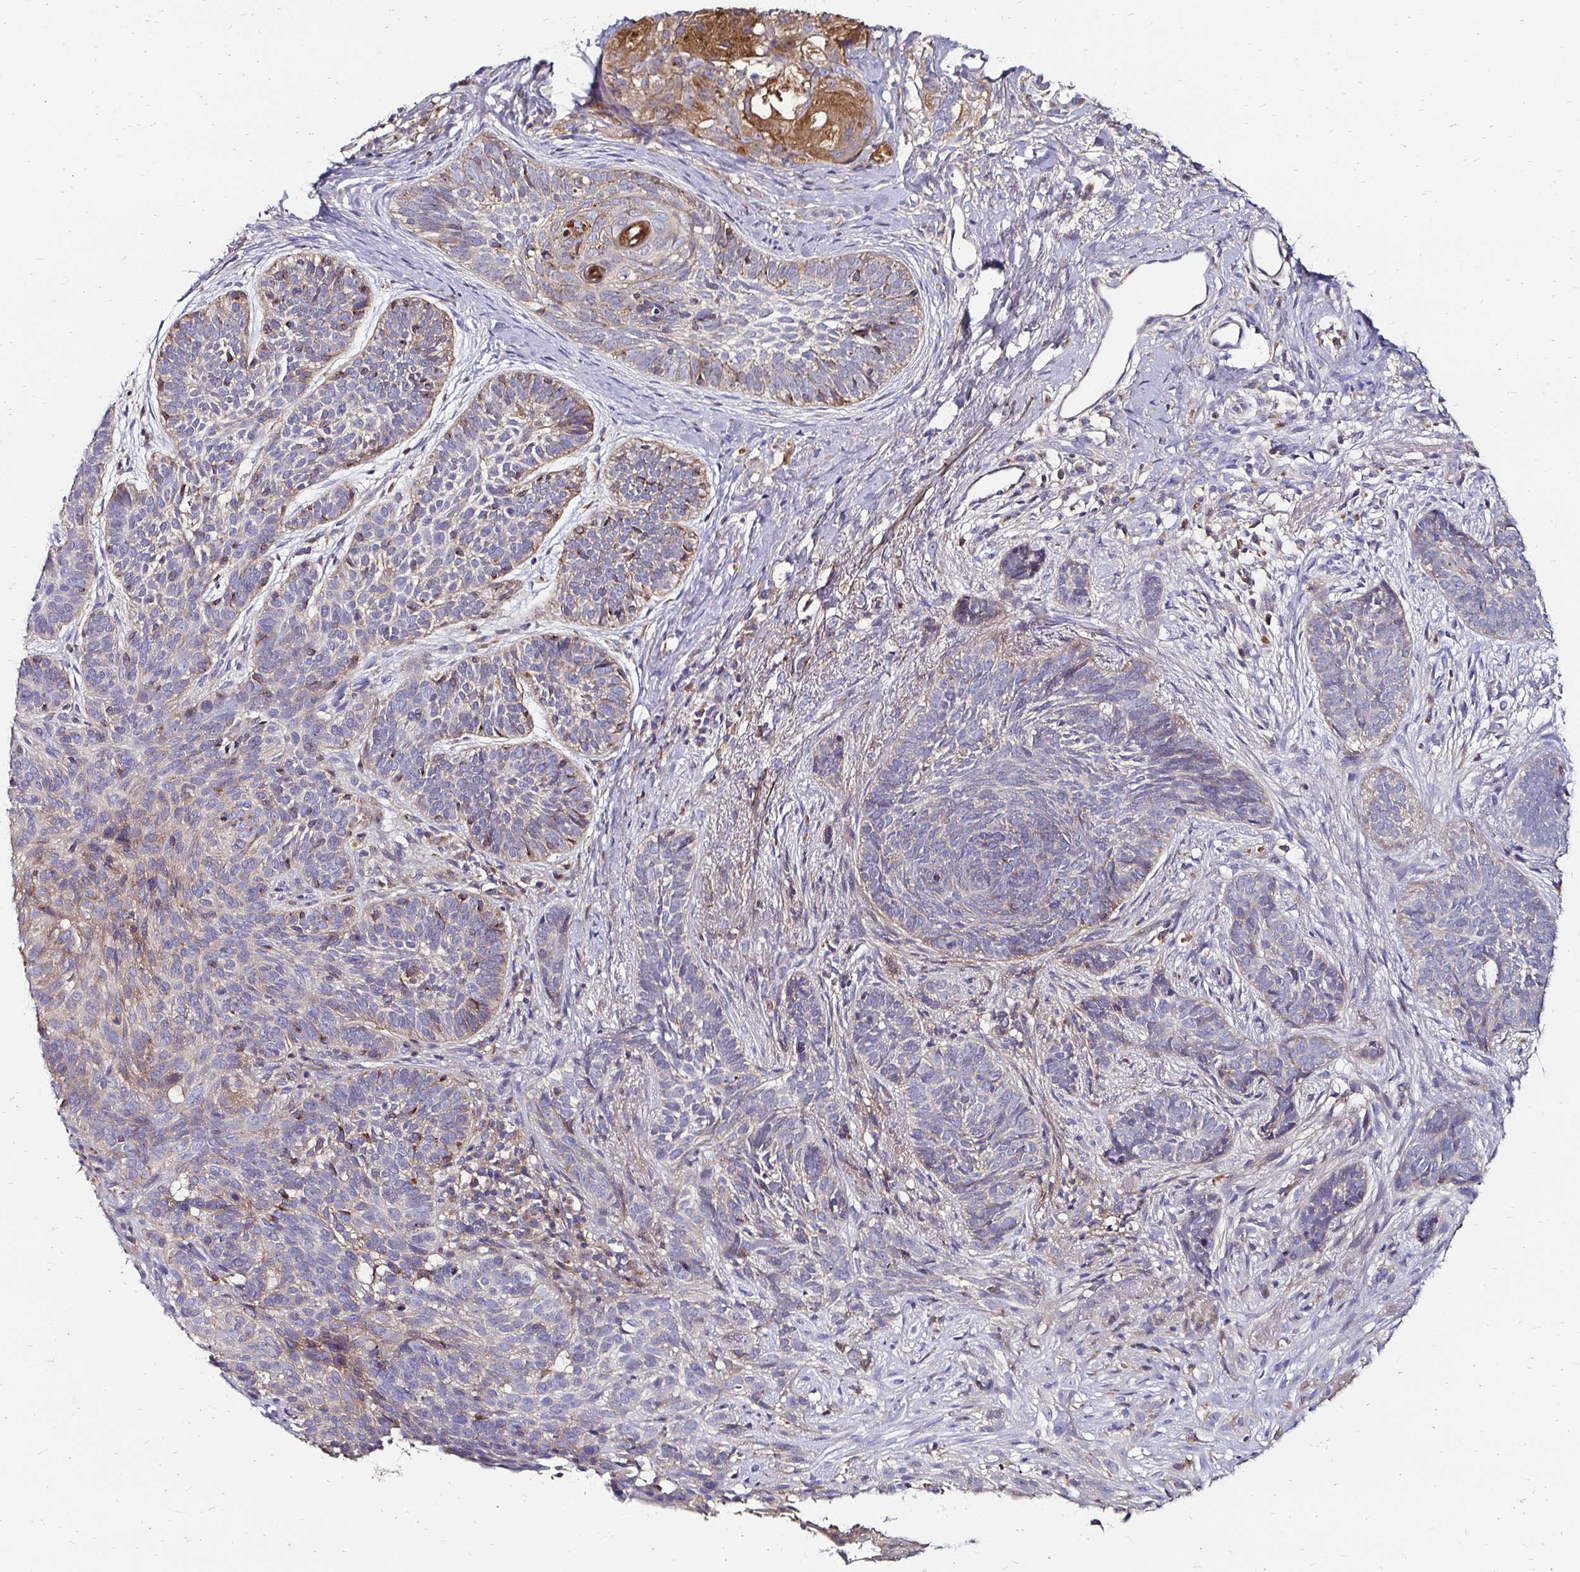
{"staining": {"intensity": "weak", "quantity": "<25%", "location": "cytoplasmic/membranous"}, "tissue": "skin cancer", "cell_type": "Tumor cells", "image_type": "cancer", "snomed": [{"axis": "morphology", "description": "Basal cell carcinoma"}, {"axis": "topography", "description": "Skin"}], "caption": "This is an immunohistochemistry (IHC) histopathology image of skin basal cell carcinoma. There is no staining in tumor cells.", "gene": "NCSTN", "patient": {"sex": "female", "age": 74}}